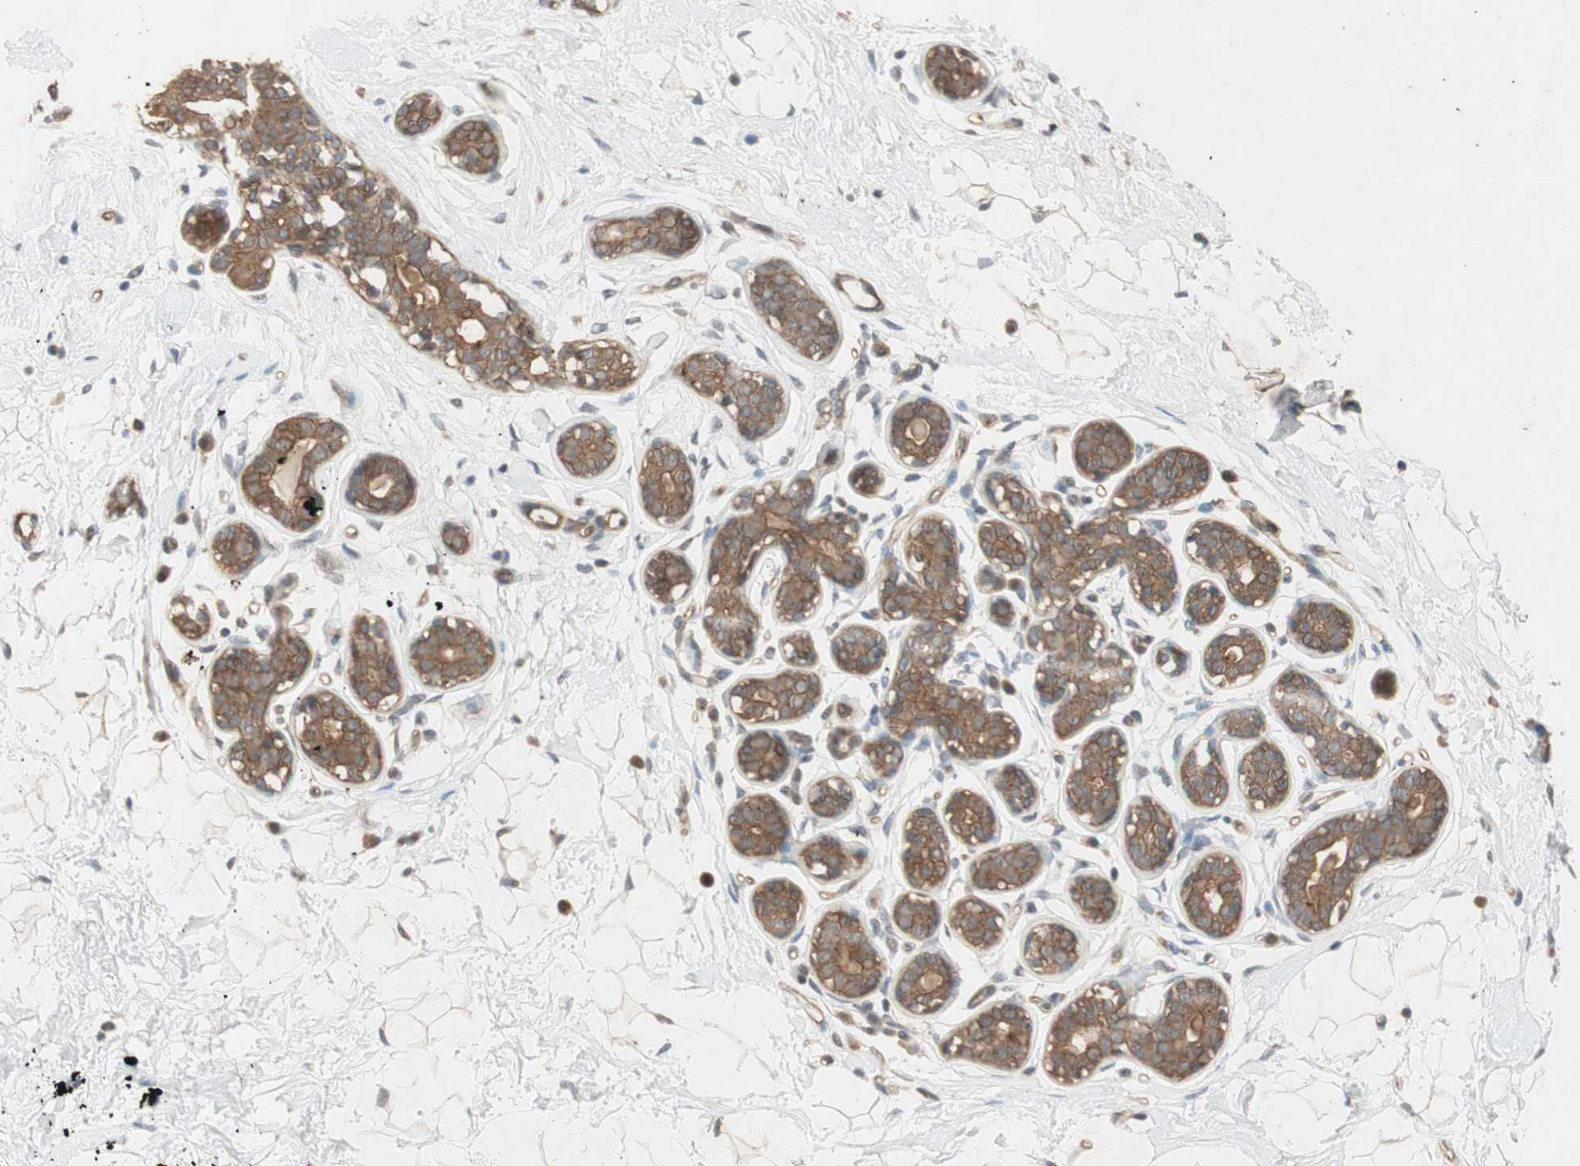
{"staining": {"intensity": "negative", "quantity": "none", "location": "none"}, "tissue": "breast", "cell_type": "Adipocytes", "image_type": "normal", "snomed": [{"axis": "morphology", "description": "Normal tissue, NOS"}, {"axis": "topography", "description": "Breast"}], "caption": "DAB (3,3'-diaminobenzidine) immunohistochemical staining of benign human breast displays no significant expression in adipocytes.", "gene": "EPHA8", "patient": {"sex": "female", "age": 23}}